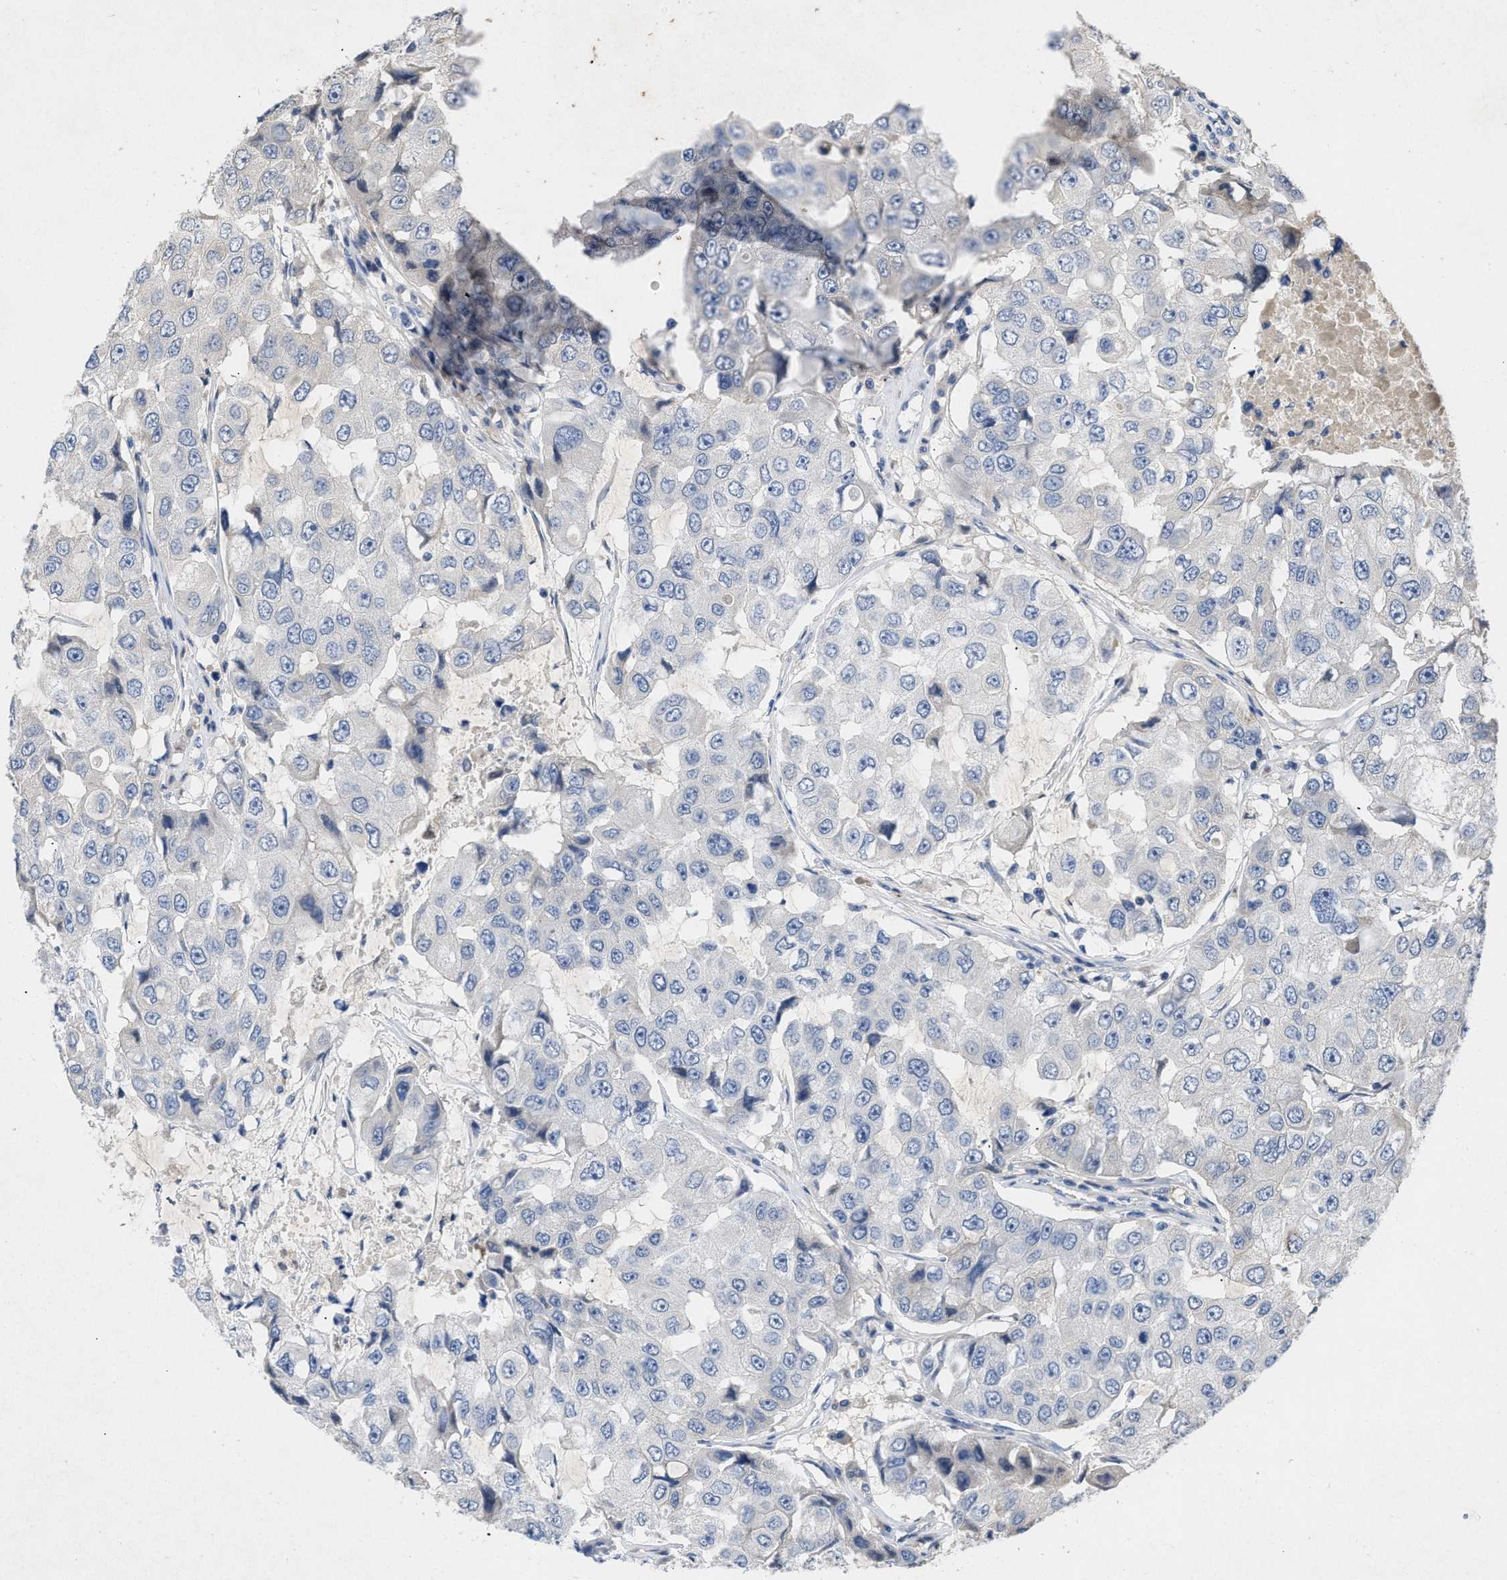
{"staining": {"intensity": "negative", "quantity": "none", "location": "none"}, "tissue": "breast cancer", "cell_type": "Tumor cells", "image_type": "cancer", "snomed": [{"axis": "morphology", "description": "Duct carcinoma"}, {"axis": "topography", "description": "Breast"}], "caption": "Human breast cancer (intraductal carcinoma) stained for a protein using IHC exhibits no expression in tumor cells.", "gene": "VPS4A", "patient": {"sex": "female", "age": 27}}